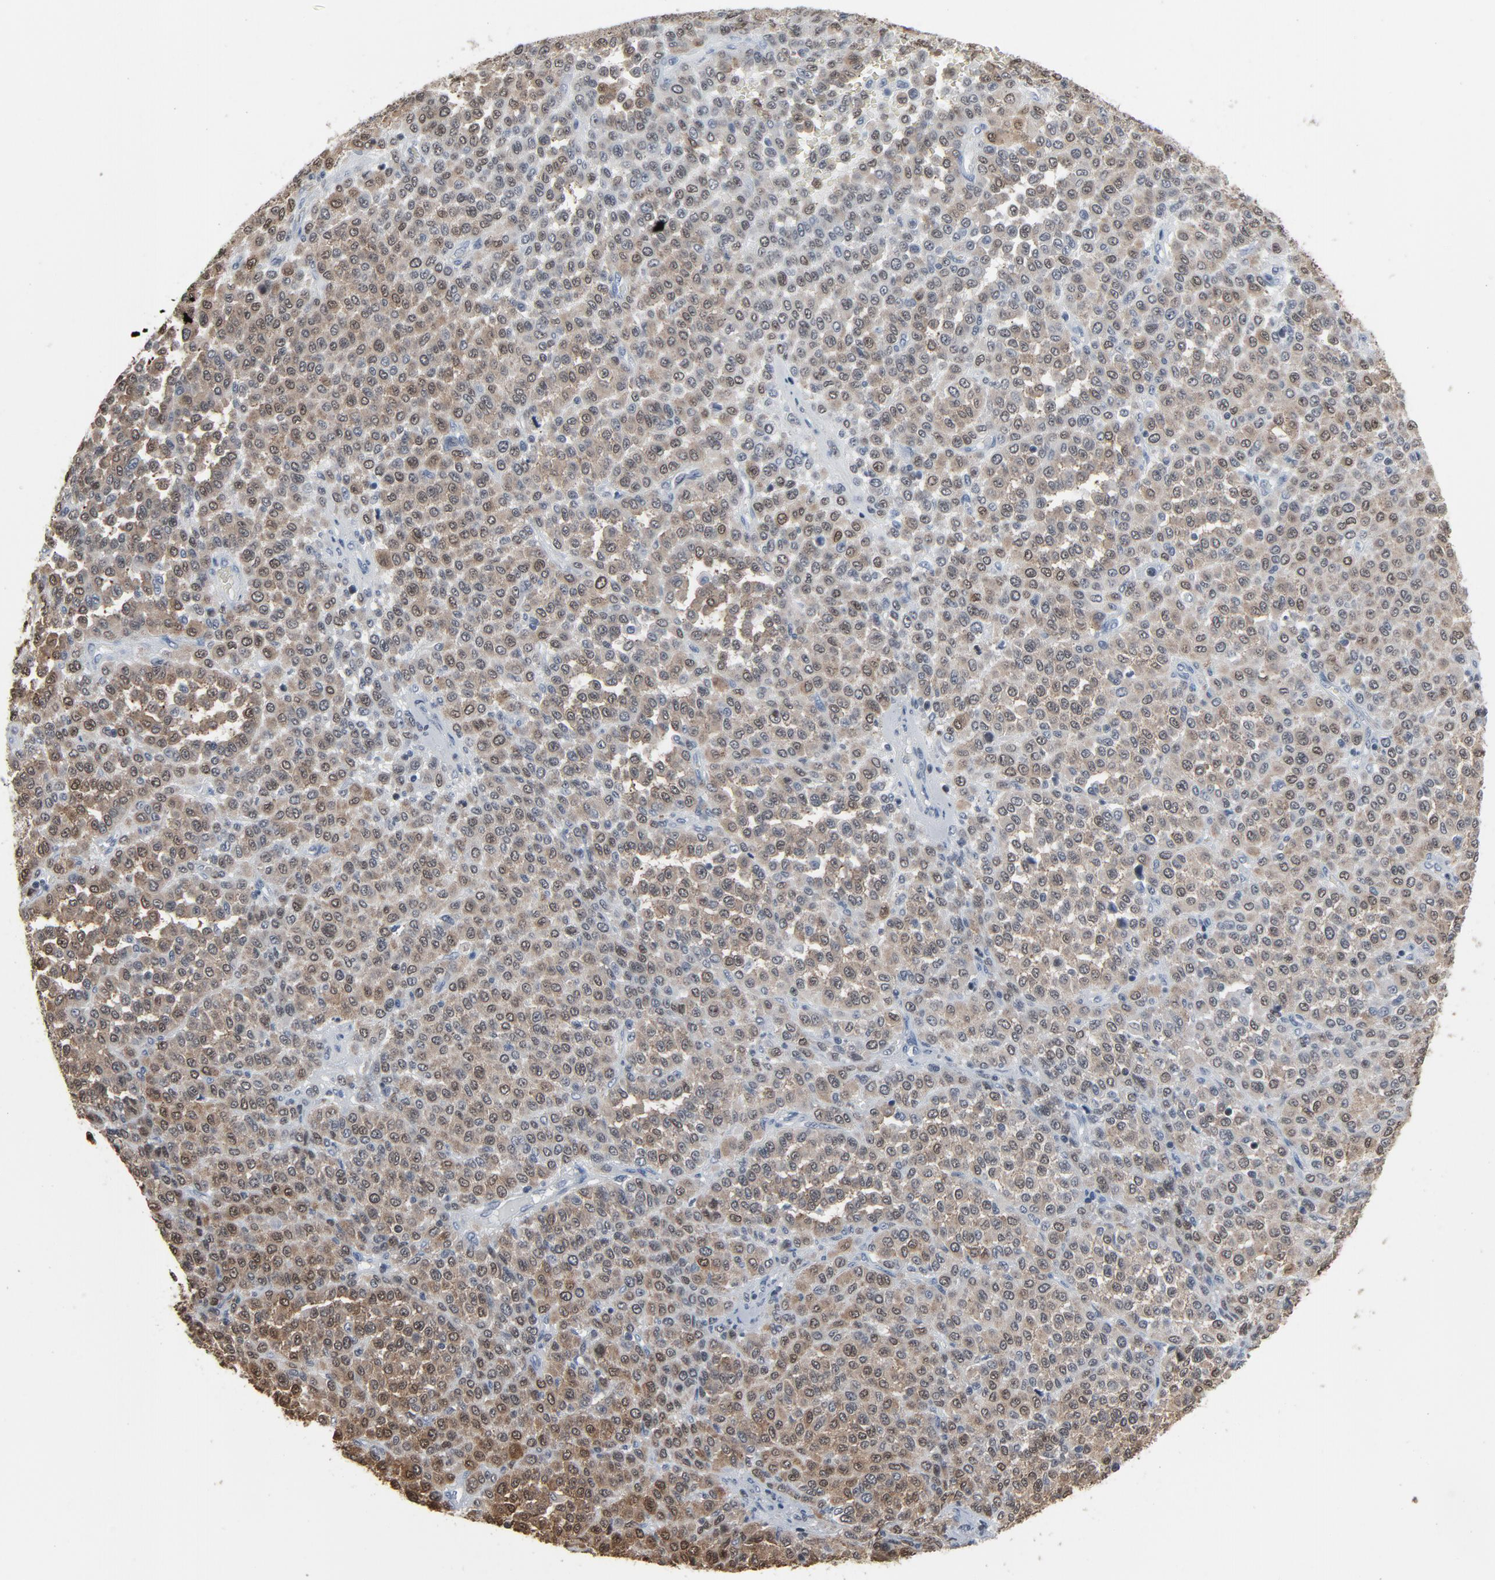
{"staining": {"intensity": "moderate", "quantity": ">75%", "location": "cytoplasmic/membranous"}, "tissue": "melanoma", "cell_type": "Tumor cells", "image_type": "cancer", "snomed": [{"axis": "morphology", "description": "Malignant melanoma, Metastatic site"}, {"axis": "topography", "description": "Pancreas"}], "caption": "This photomicrograph displays immunohistochemistry staining of human melanoma, with medium moderate cytoplasmic/membranous staining in about >75% of tumor cells.", "gene": "STAT5A", "patient": {"sex": "female", "age": 30}}